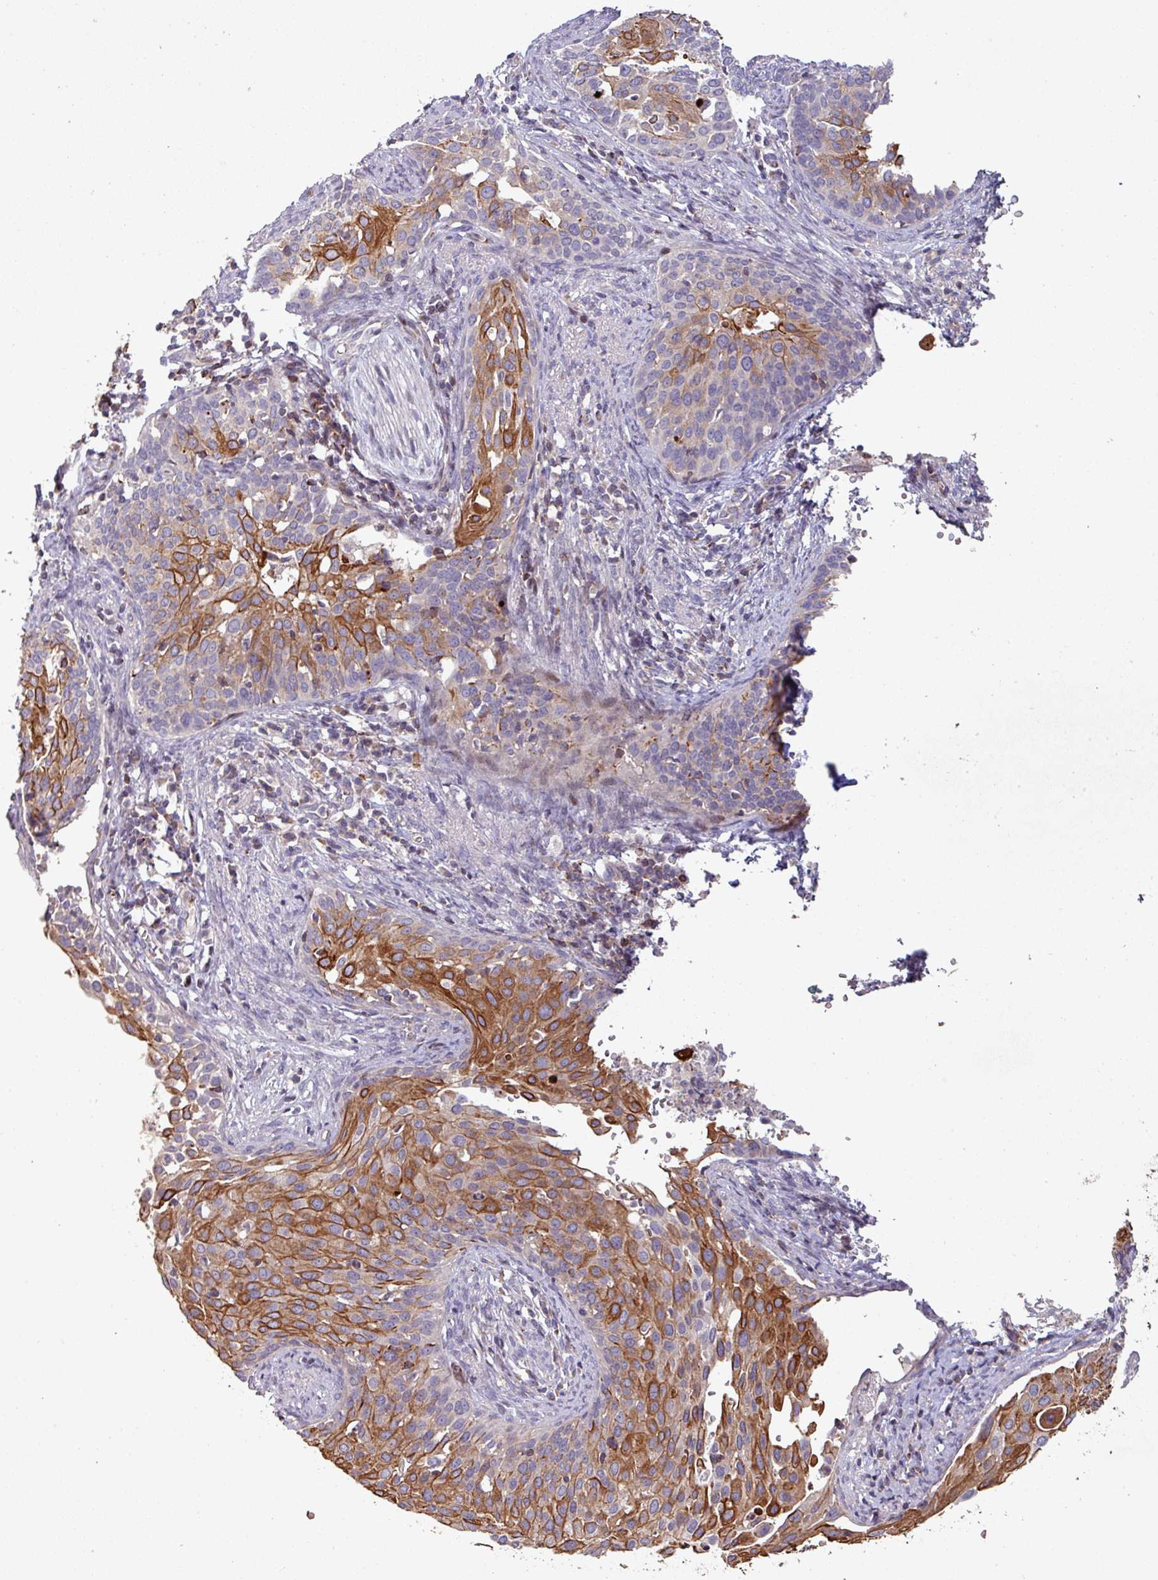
{"staining": {"intensity": "strong", "quantity": "25%-75%", "location": "cytoplasmic/membranous"}, "tissue": "cervical cancer", "cell_type": "Tumor cells", "image_type": "cancer", "snomed": [{"axis": "morphology", "description": "Squamous cell carcinoma, NOS"}, {"axis": "topography", "description": "Cervix"}], "caption": "Protein expression by immunohistochemistry displays strong cytoplasmic/membranous expression in approximately 25%-75% of tumor cells in squamous cell carcinoma (cervical). (brown staining indicates protein expression, while blue staining denotes nuclei).", "gene": "RPL23A", "patient": {"sex": "female", "age": 44}}